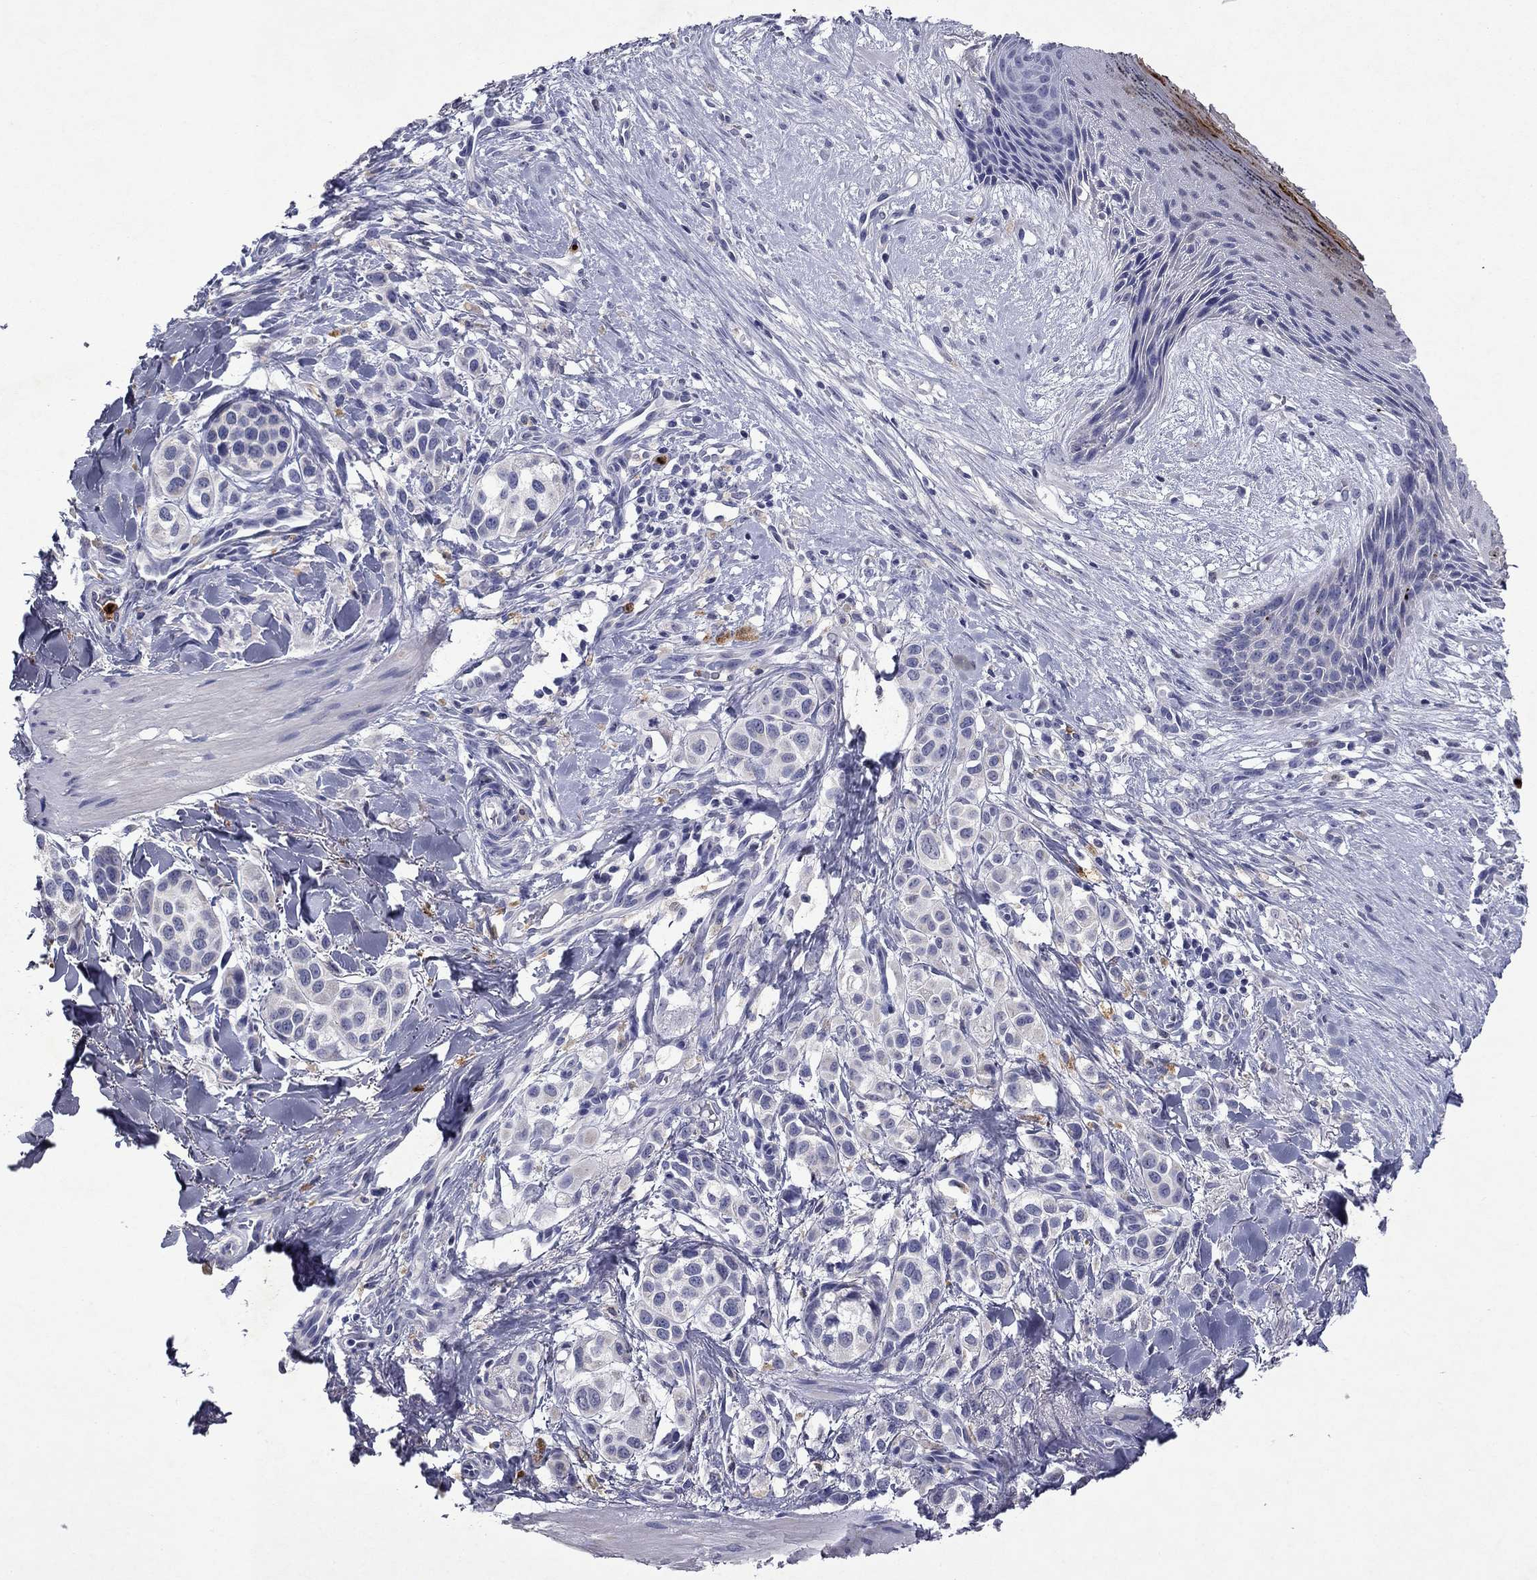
{"staining": {"intensity": "negative", "quantity": "none", "location": "none"}, "tissue": "melanoma", "cell_type": "Tumor cells", "image_type": "cancer", "snomed": [{"axis": "morphology", "description": "Malignant melanoma, NOS"}, {"axis": "topography", "description": "Skin"}], "caption": "This is a micrograph of immunohistochemistry staining of melanoma, which shows no expression in tumor cells.", "gene": "IRF5", "patient": {"sex": "male", "age": 57}}